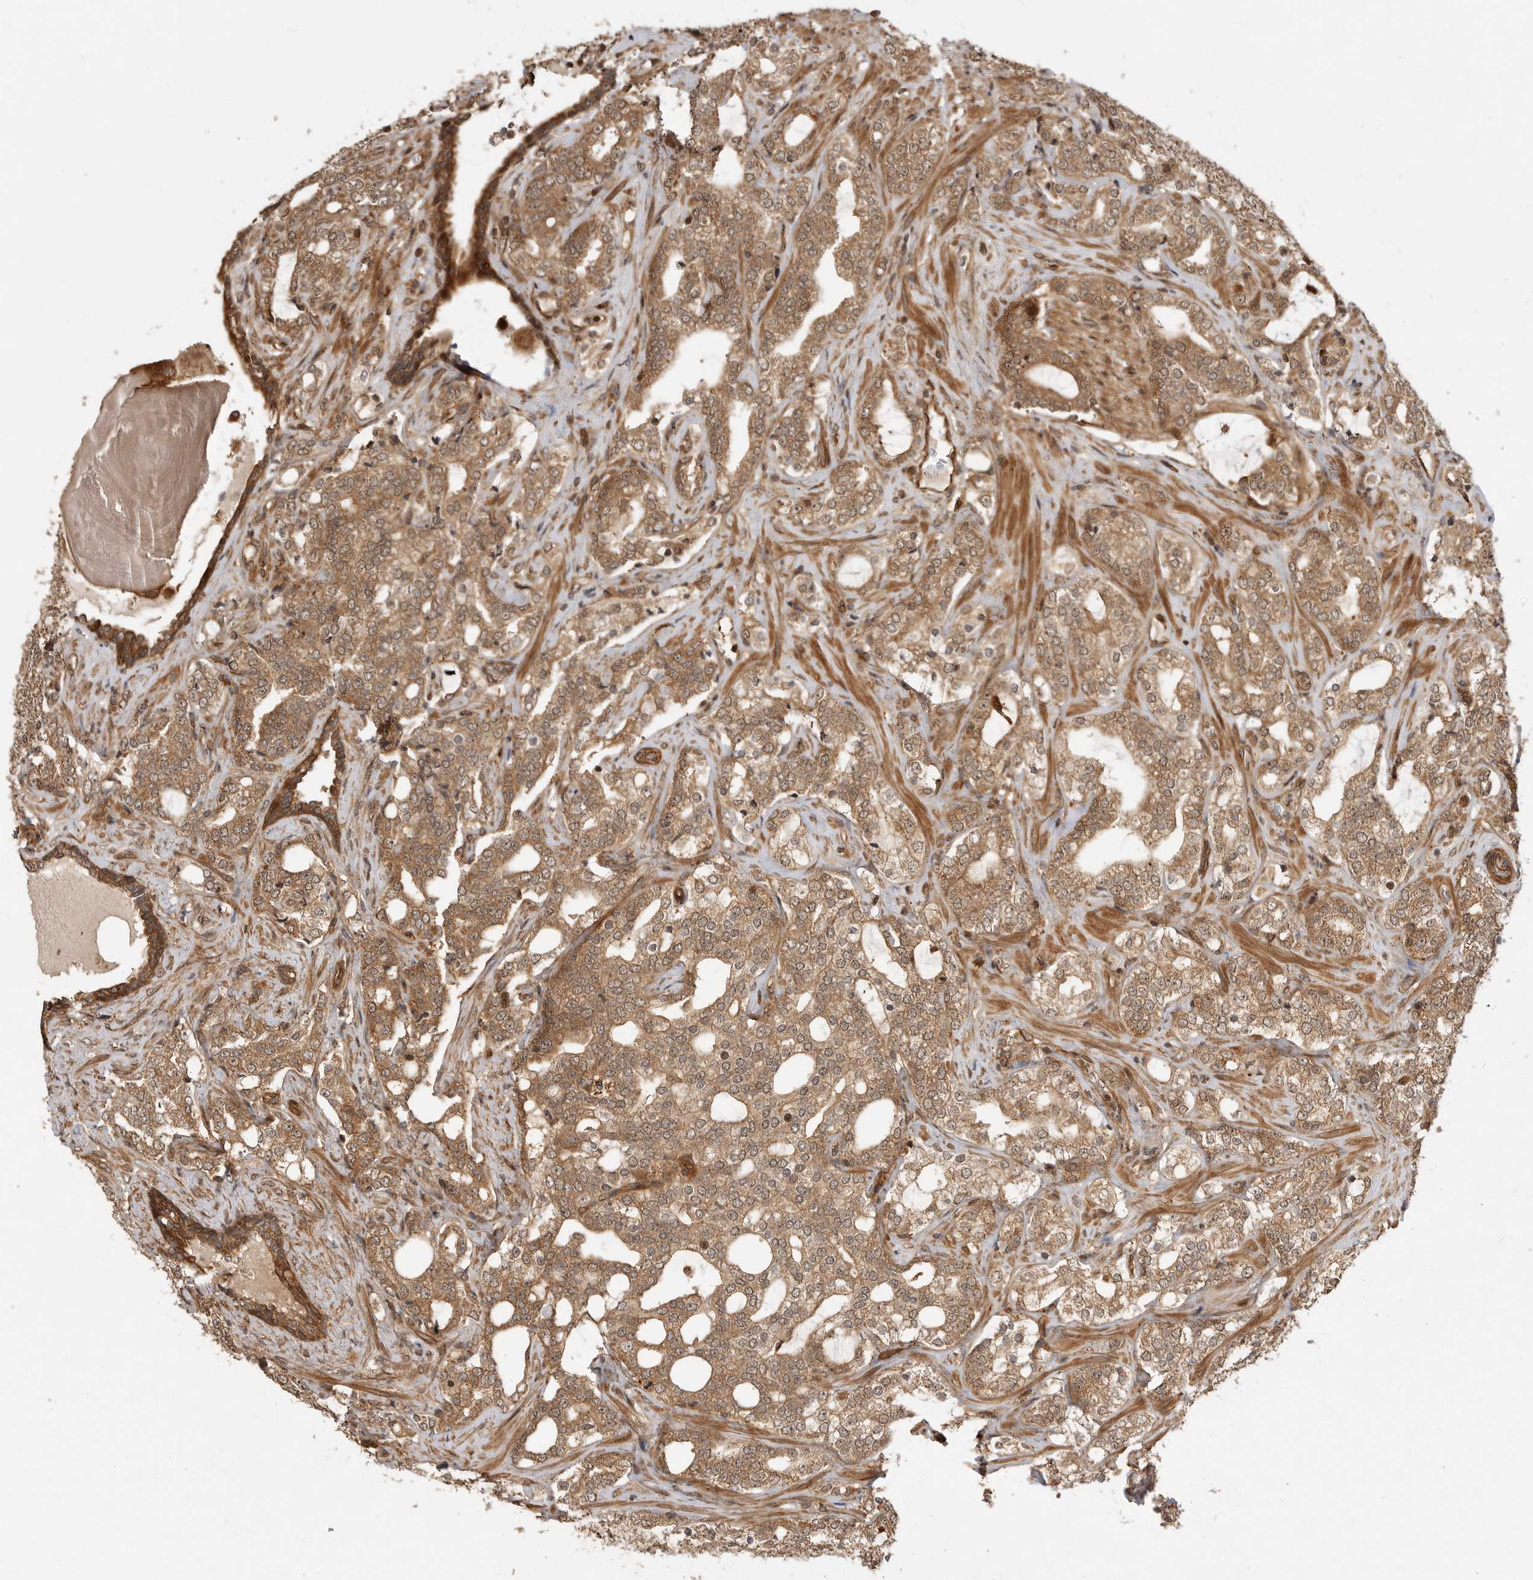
{"staining": {"intensity": "moderate", "quantity": ">75%", "location": "cytoplasmic/membranous"}, "tissue": "prostate cancer", "cell_type": "Tumor cells", "image_type": "cancer", "snomed": [{"axis": "morphology", "description": "Adenocarcinoma, High grade"}, {"axis": "topography", "description": "Prostate"}], "caption": "Immunohistochemical staining of human prostate high-grade adenocarcinoma shows moderate cytoplasmic/membranous protein positivity in approximately >75% of tumor cells.", "gene": "ADPRS", "patient": {"sex": "male", "age": 64}}